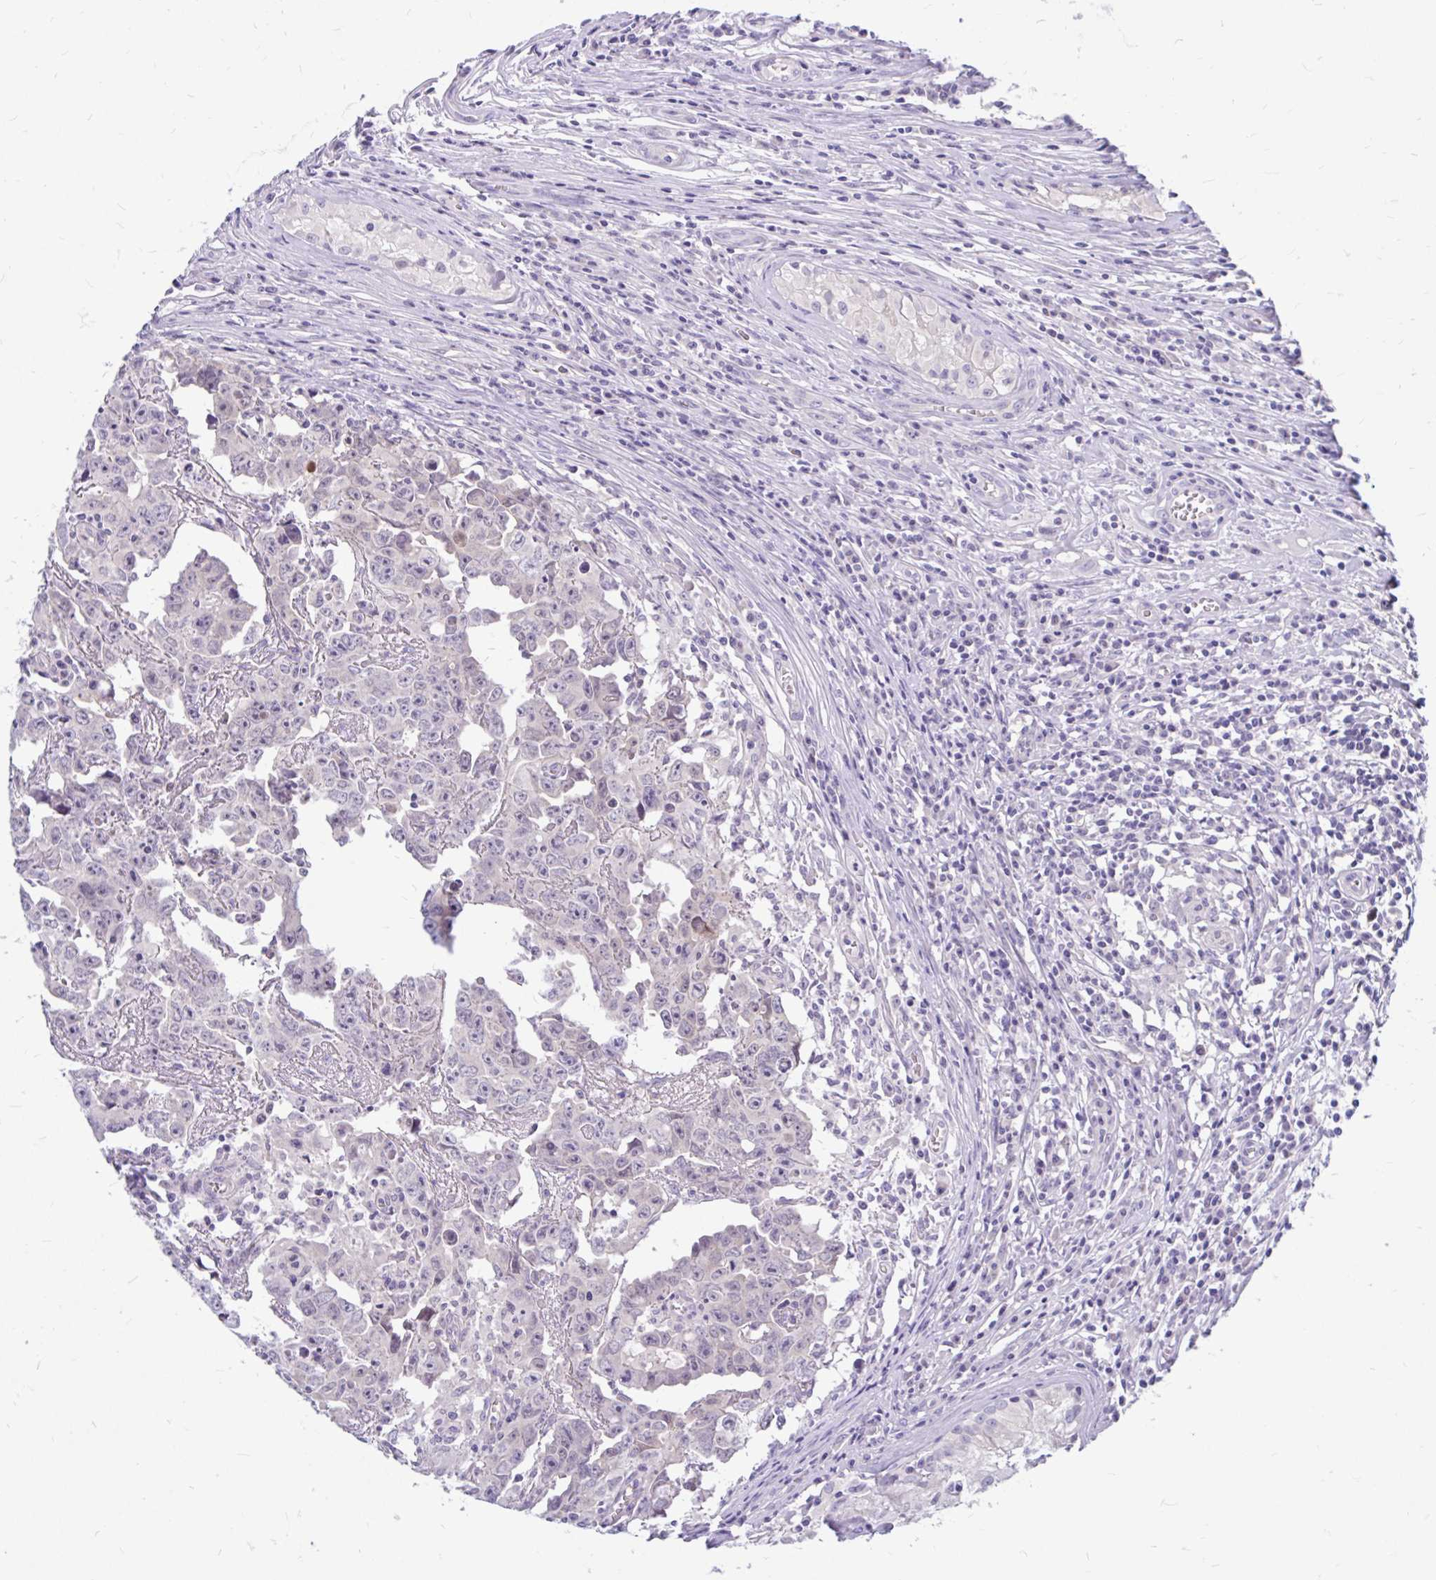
{"staining": {"intensity": "negative", "quantity": "none", "location": "none"}, "tissue": "testis cancer", "cell_type": "Tumor cells", "image_type": "cancer", "snomed": [{"axis": "morphology", "description": "Carcinoma, Embryonal, NOS"}, {"axis": "topography", "description": "Testis"}], "caption": "Immunohistochemistry (IHC) histopathology image of human testis cancer stained for a protein (brown), which reveals no positivity in tumor cells.", "gene": "MAP1LC3A", "patient": {"sex": "male", "age": 22}}